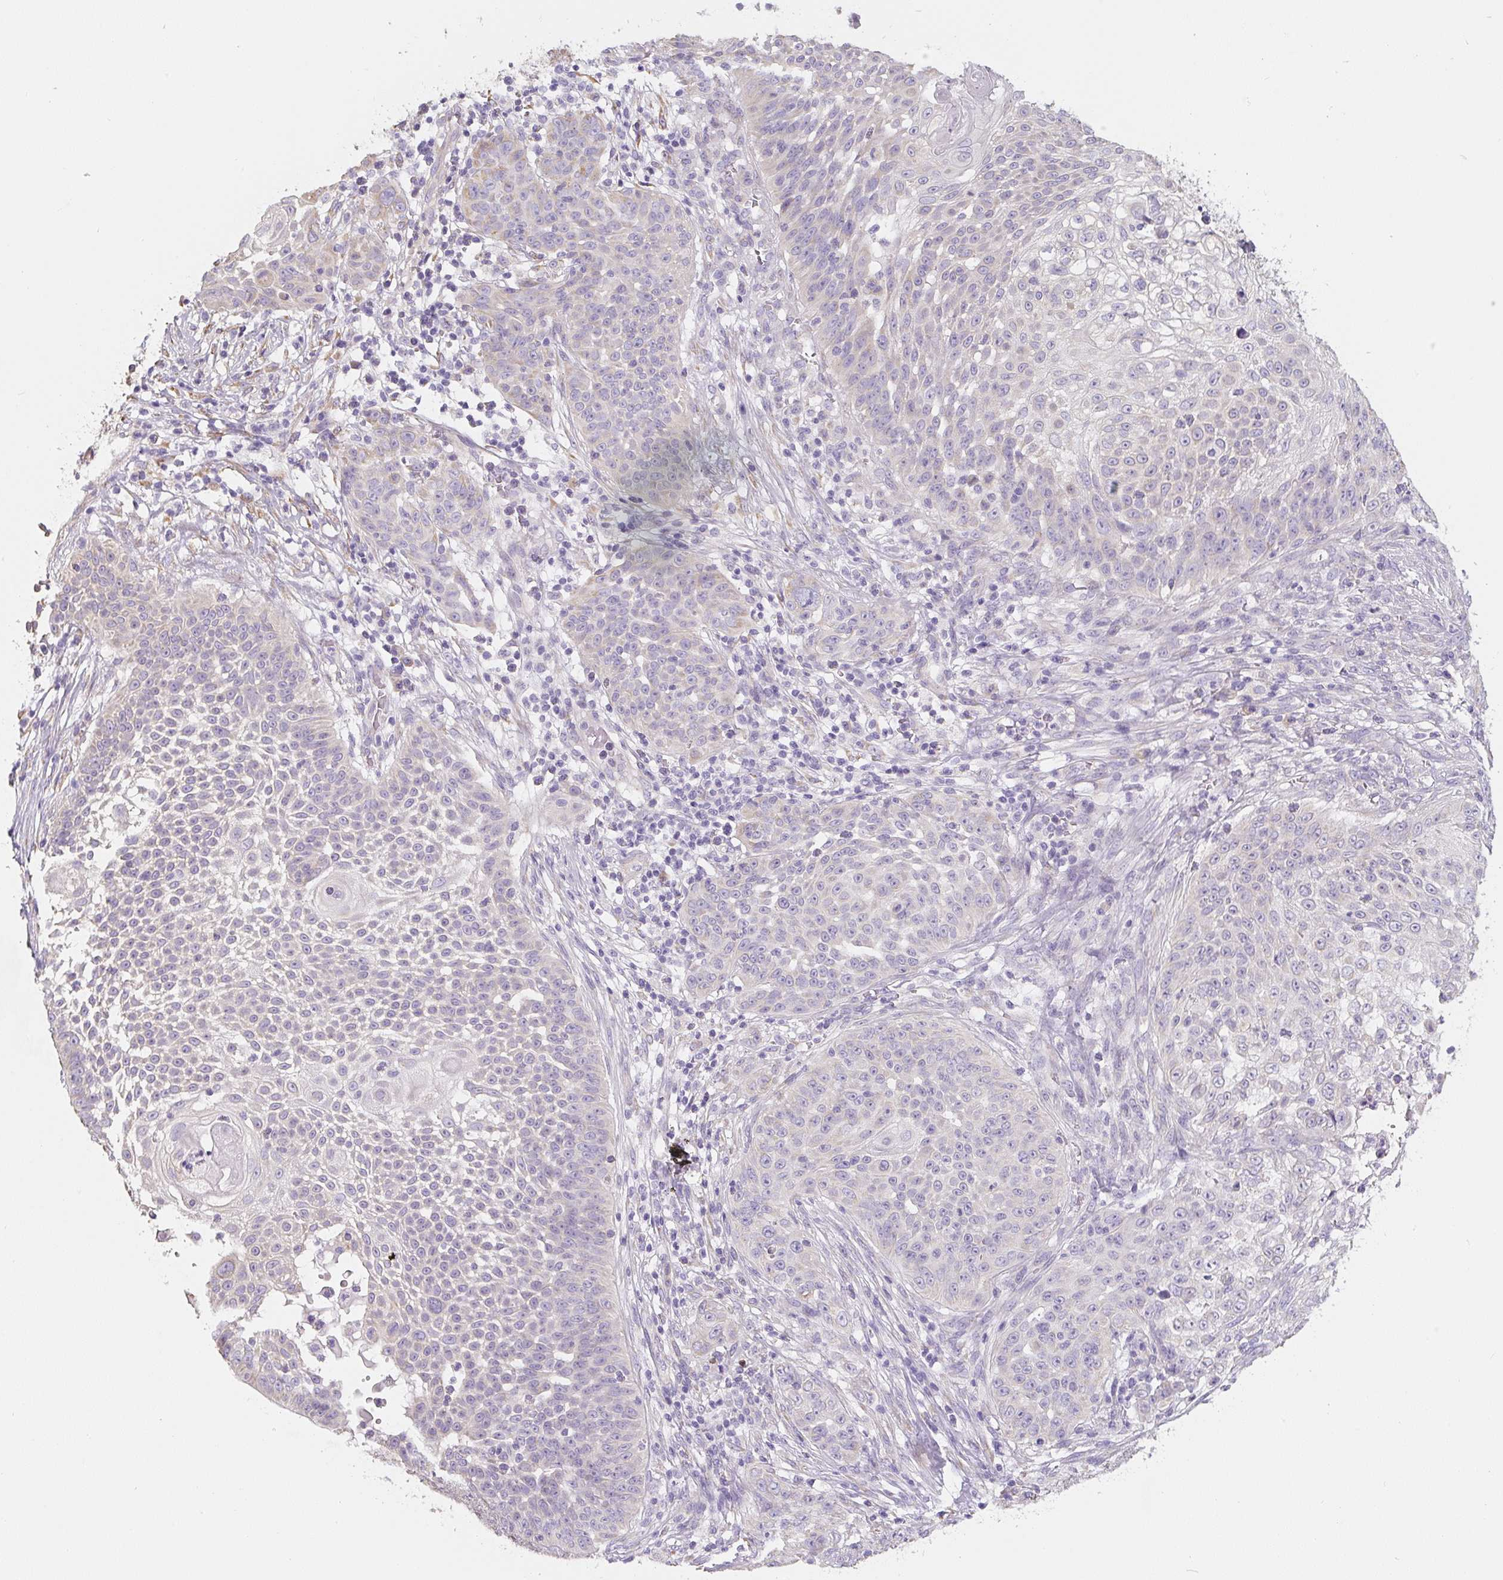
{"staining": {"intensity": "weak", "quantity": "<25%", "location": "cytoplasmic/membranous"}, "tissue": "skin cancer", "cell_type": "Tumor cells", "image_type": "cancer", "snomed": [{"axis": "morphology", "description": "Squamous cell carcinoma, NOS"}, {"axis": "topography", "description": "Skin"}], "caption": "Immunohistochemistry (IHC) histopathology image of squamous cell carcinoma (skin) stained for a protein (brown), which demonstrates no staining in tumor cells. Nuclei are stained in blue.", "gene": "PWWP3B", "patient": {"sex": "male", "age": 24}}